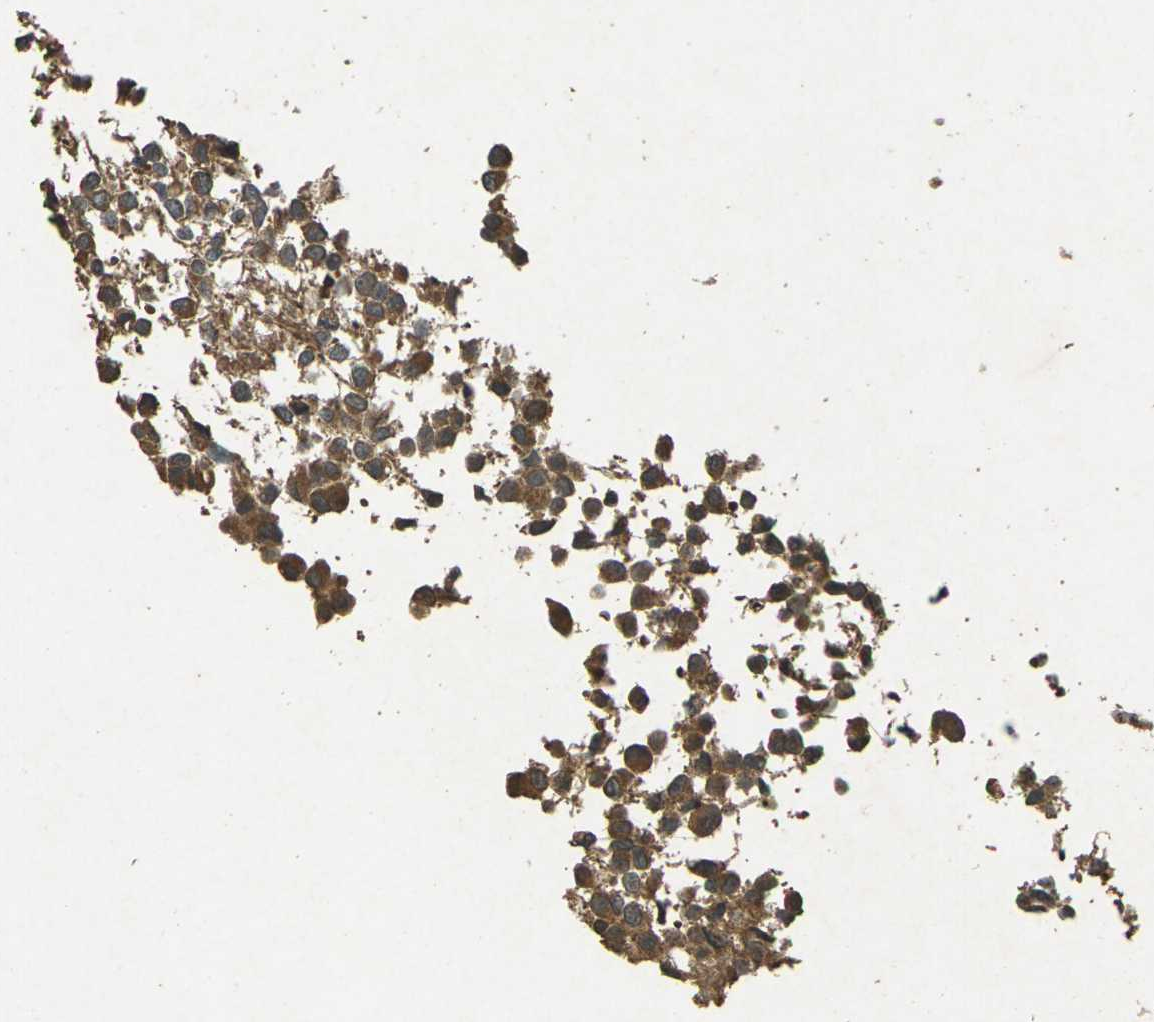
{"staining": {"intensity": "moderate", "quantity": ">75%", "location": "cytoplasmic/membranous"}, "tissue": "glioma", "cell_type": "Tumor cells", "image_type": "cancer", "snomed": [{"axis": "morphology", "description": "Glioma, malignant, High grade"}, {"axis": "topography", "description": "Brain"}], "caption": "Immunohistochemical staining of glioma exhibits moderate cytoplasmic/membranous protein positivity in about >75% of tumor cells. The staining was performed using DAB to visualize the protein expression in brown, while the nuclei were stained in blue with hematoxylin (Magnification: 20x).", "gene": "TAP1", "patient": {"sex": "male", "age": 32}}